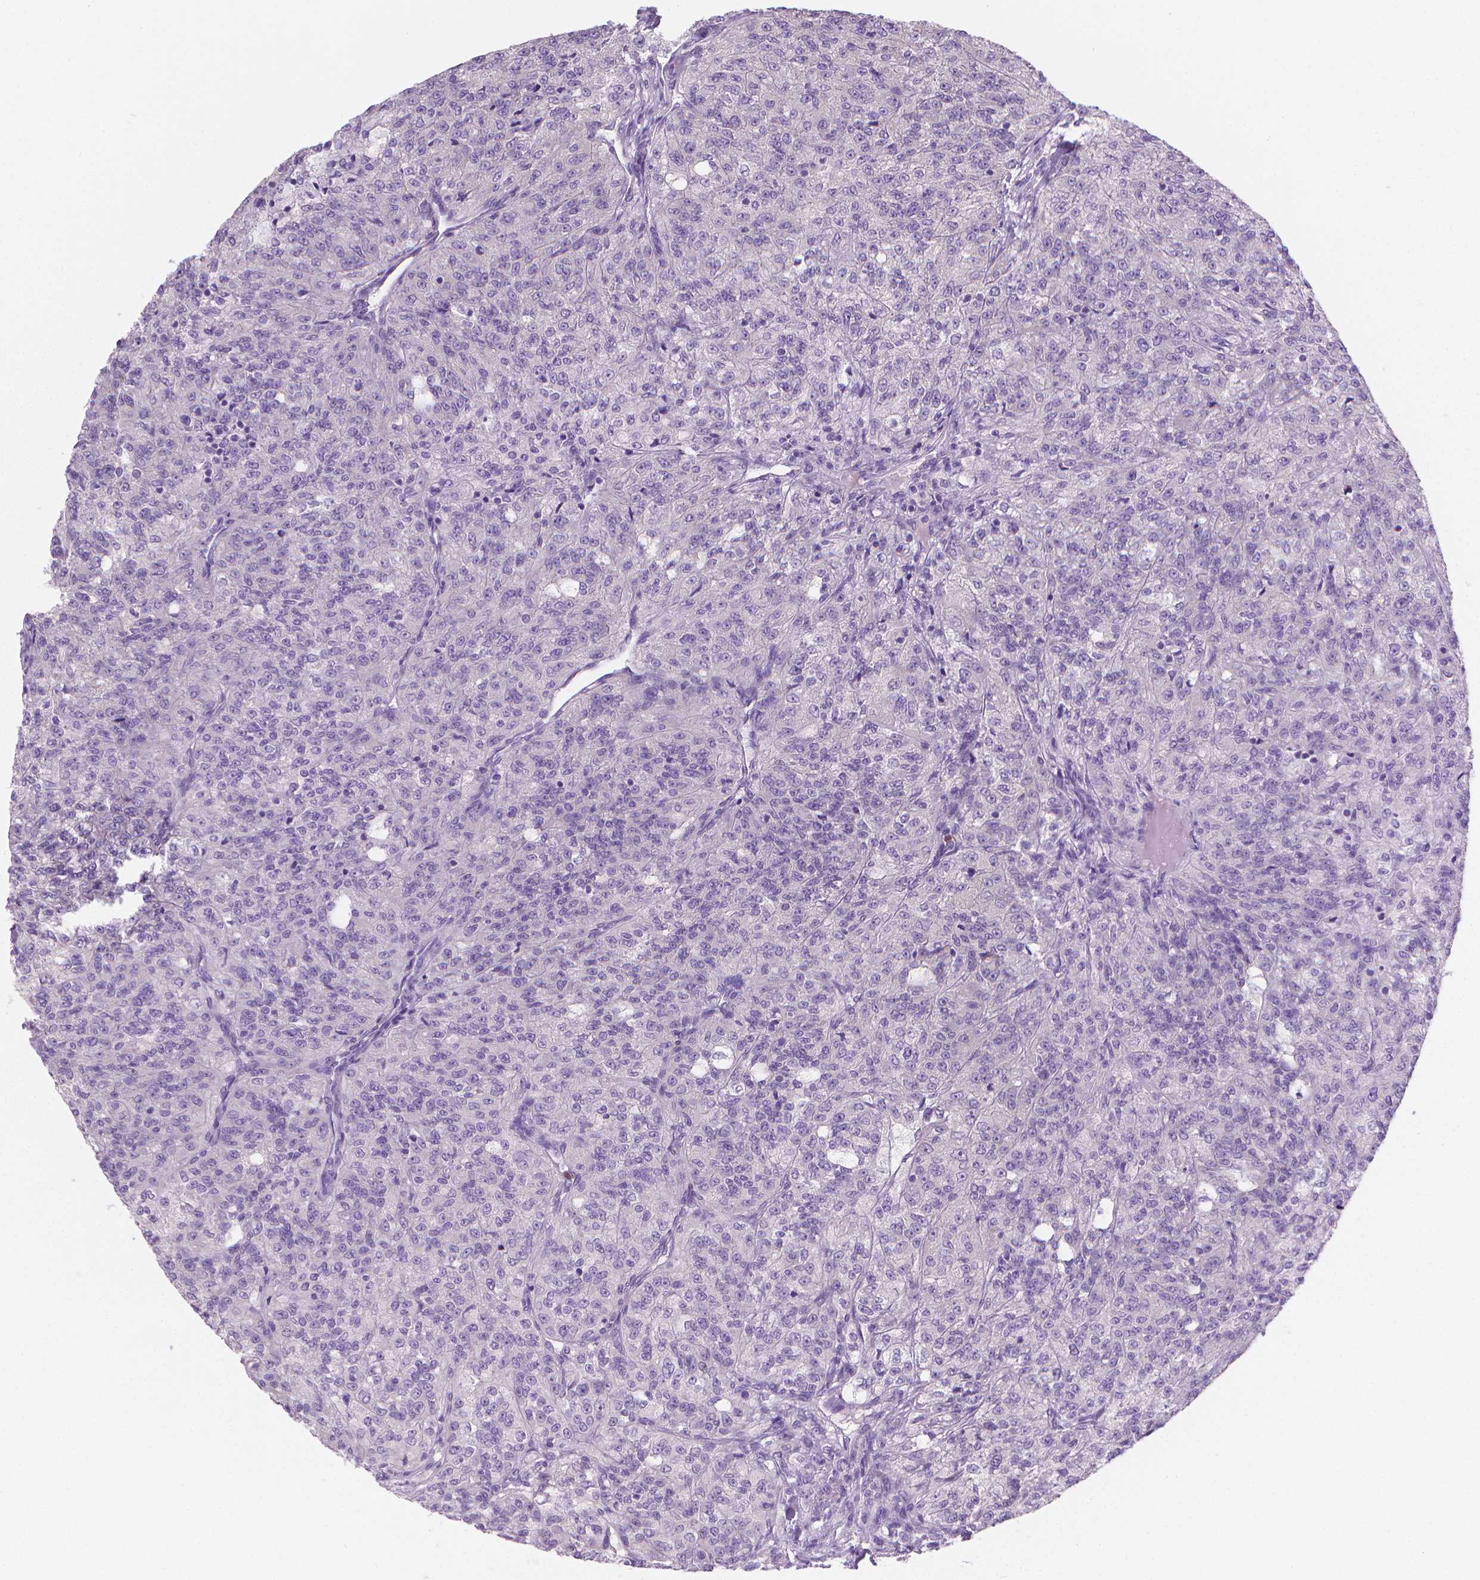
{"staining": {"intensity": "negative", "quantity": "none", "location": "none"}, "tissue": "renal cancer", "cell_type": "Tumor cells", "image_type": "cancer", "snomed": [{"axis": "morphology", "description": "Adenocarcinoma, NOS"}, {"axis": "topography", "description": "Kidney"}], "caption": "This histopathology image is of renal adenocarcinoma stained with immunohistochemistry to label a protein in brown with the nuclei are counter-stained blue. There is no expression in tumor cells.", "gene": "GSDMA", "patient": {"sex": "female", "age": 63}}